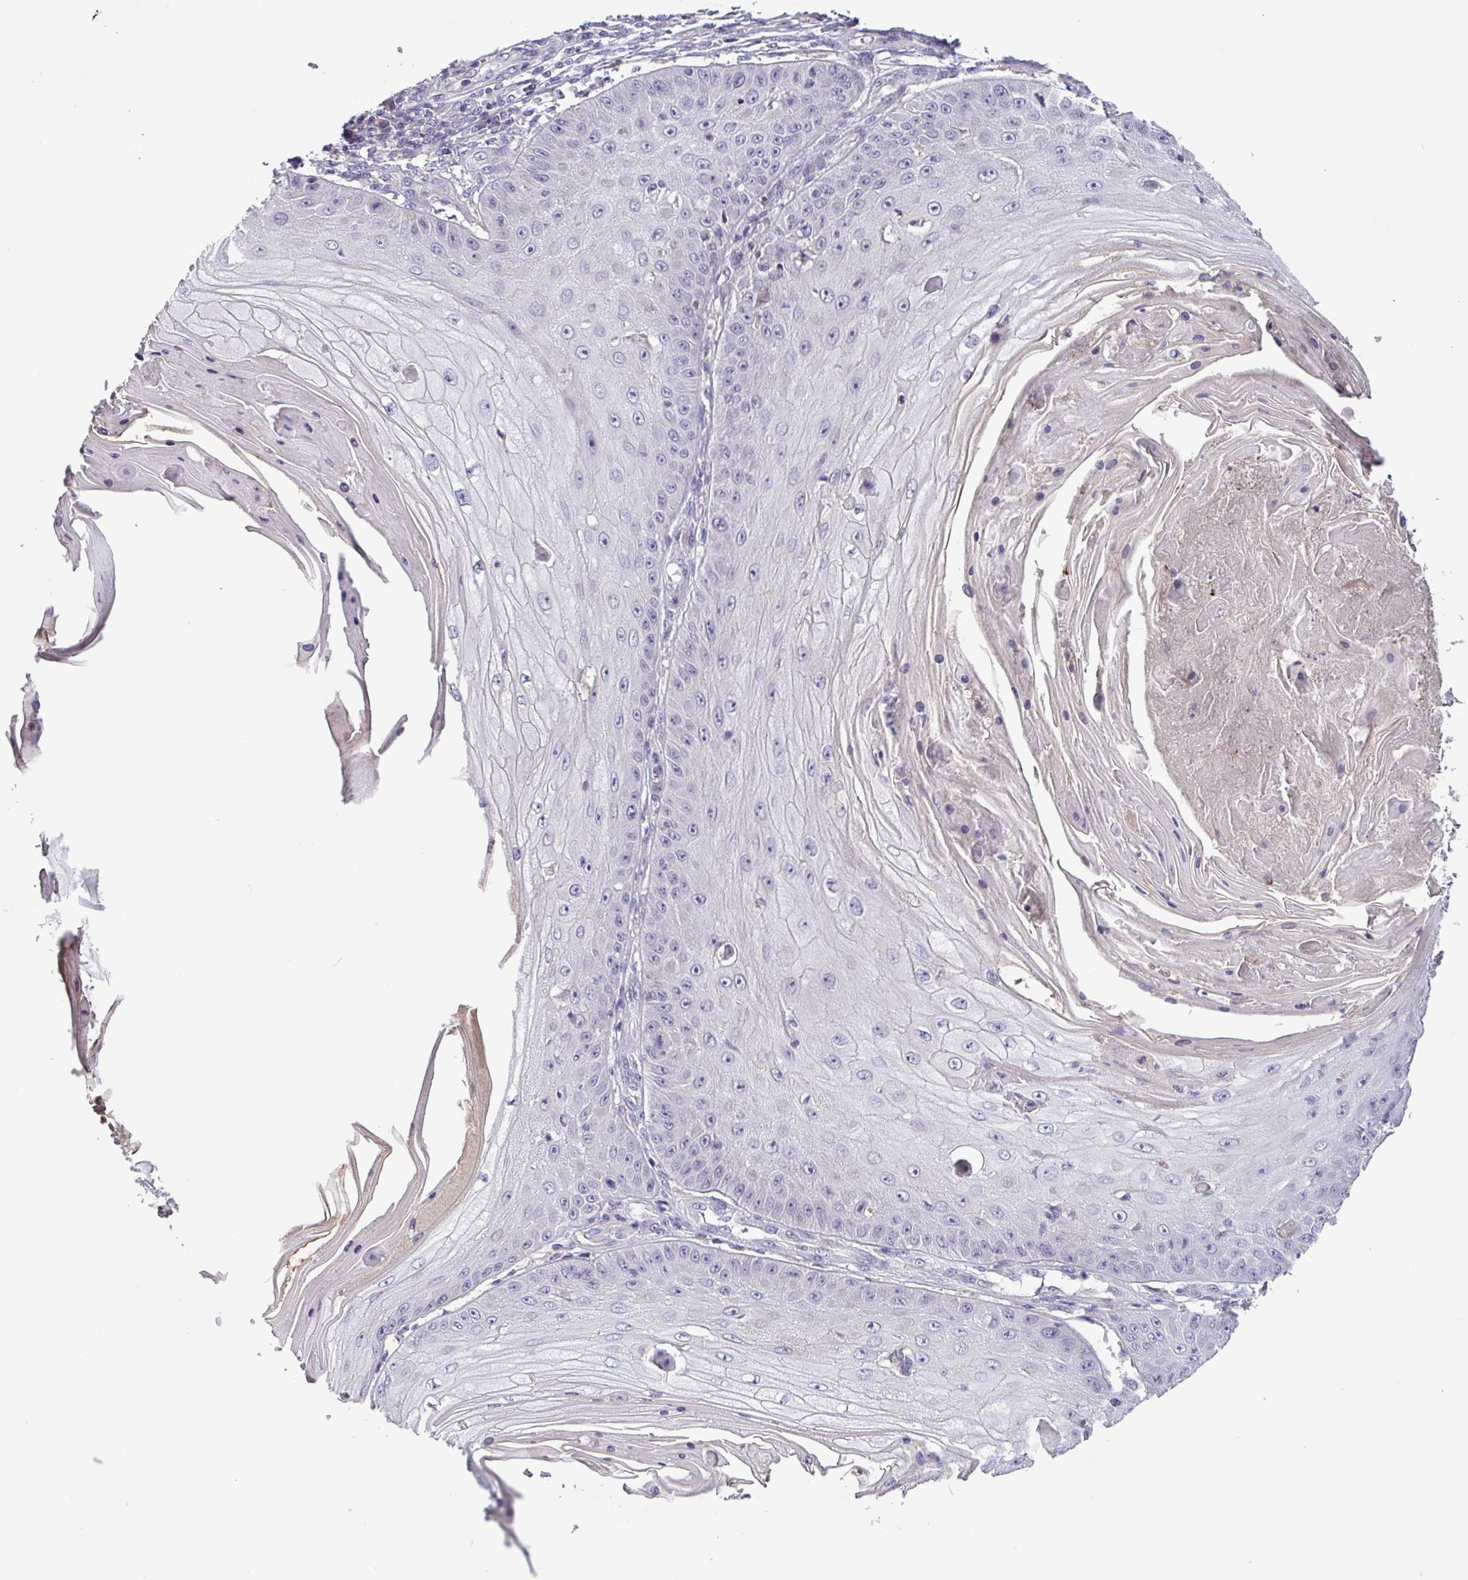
{"staining": {"intensity": "negative", "quantity": "none", "location": "none"}, "tissue": "skin cancer", "cell_type": "Tumor cells", "image_type": "cancer", "snomed": [{"axis": "morphology", "description": "Squamous cell carcinoma, NOS"}, {"axis": "topography", "description": "Skin"}], "caption": "A micrograph of human skin squamous cell carcinoma is negative for staining in tumor cells.", "gene": "SFTPB", "patient": {"sex": "male", "age": 70}}